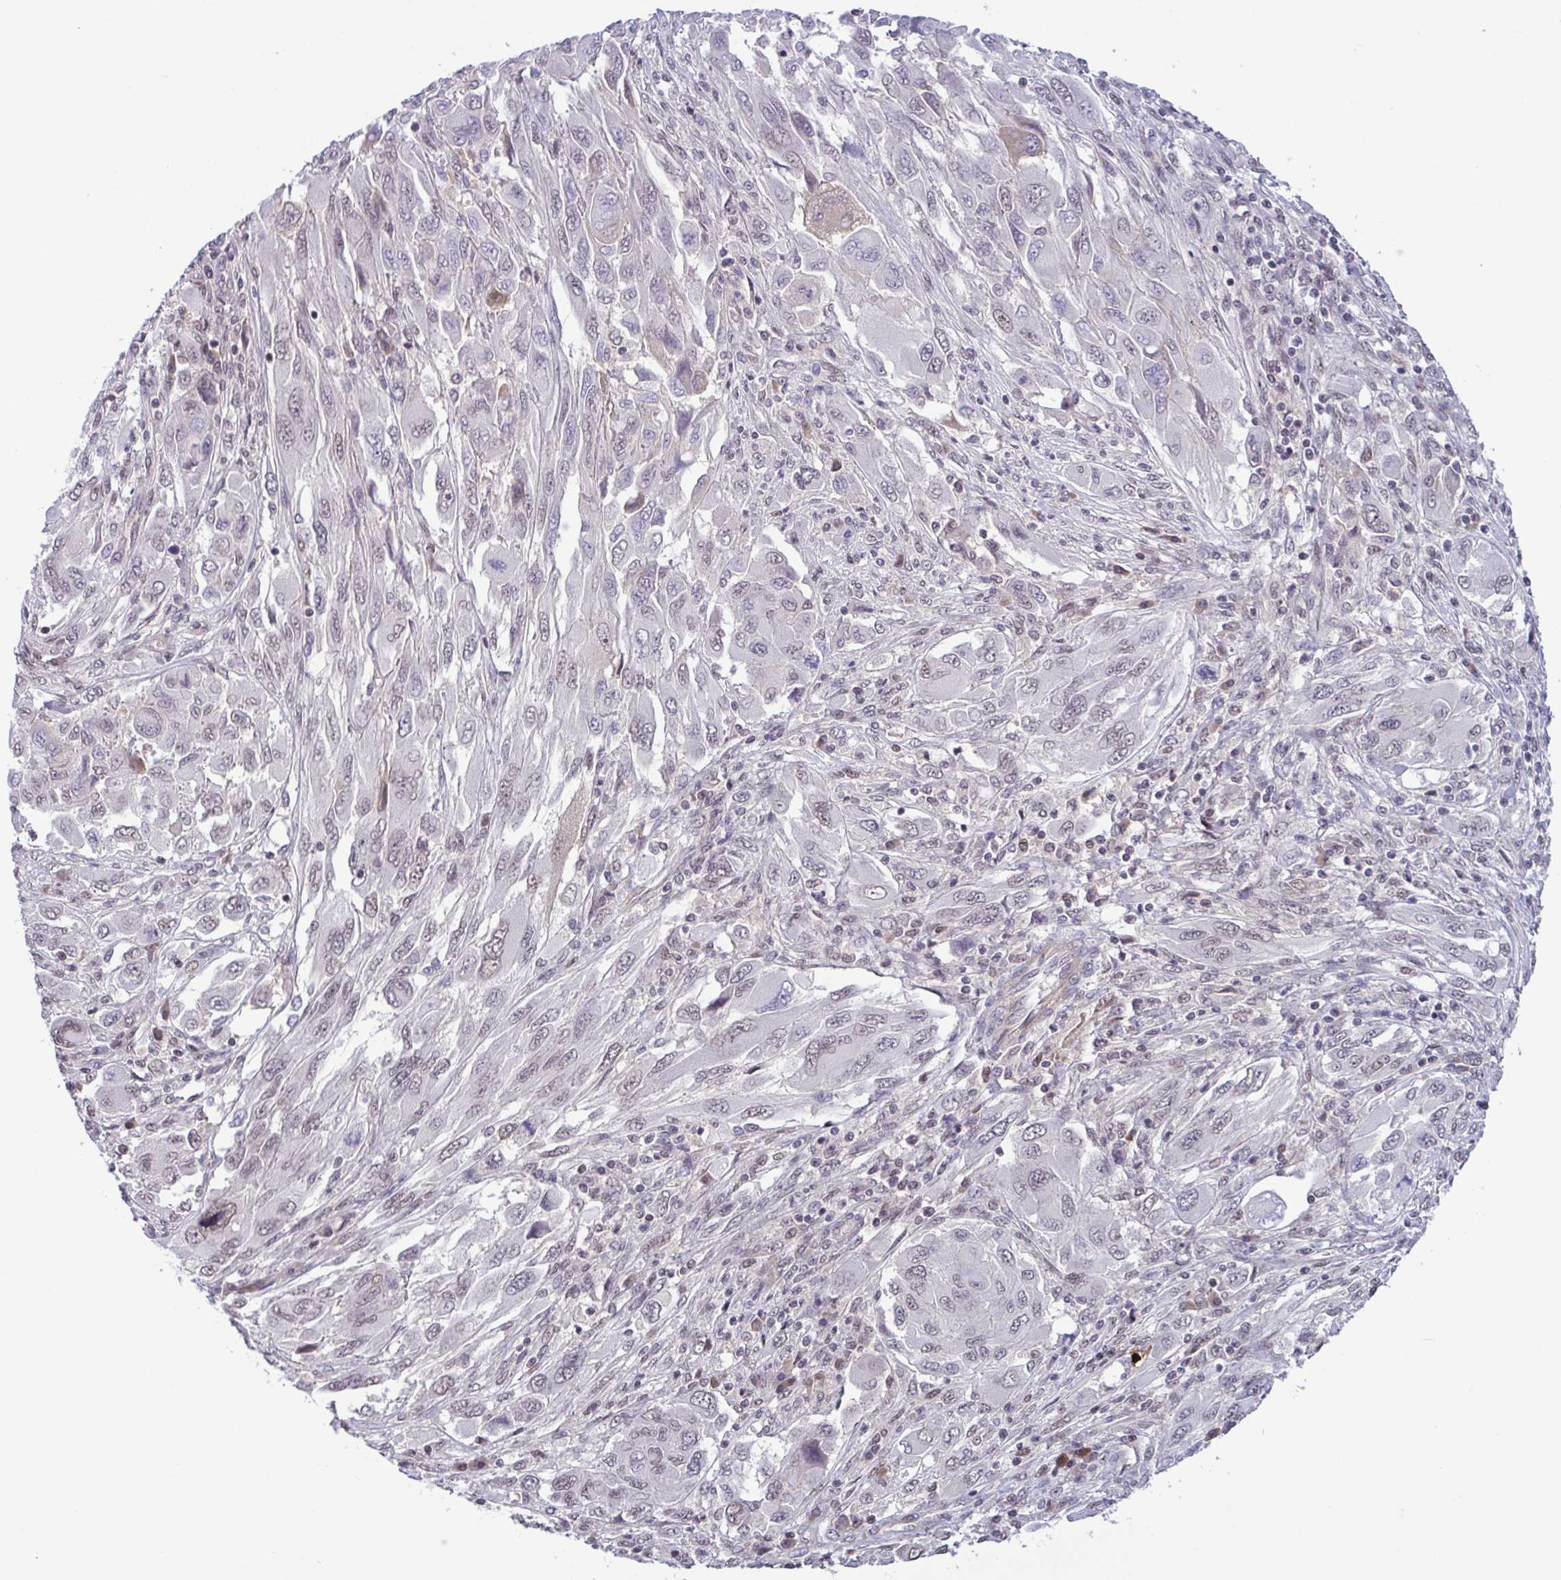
{"staining": {"intensity": "weak", "quantity": "<25%", "location": "nuclear"}, "tissue": "melanoma", "cell_type": "Tumor cells", "image_type": "cancer", "snomed": [{"axis": "morphology", "description": "Malignant melanoma, NOS"}, {"axis": "topography", "description": "Skin"}], "caption": "High magnification brightfield microscopy of malignant melanoma stained with DAB (brown) and counterstained with hematoxylin (blue): tumor cells show no significant positivity. (Immunohistochemistry, brightfield microscopy, high magnification).", "gene": "TTC7B", "patient": {"sex": "female", "age": 91}}